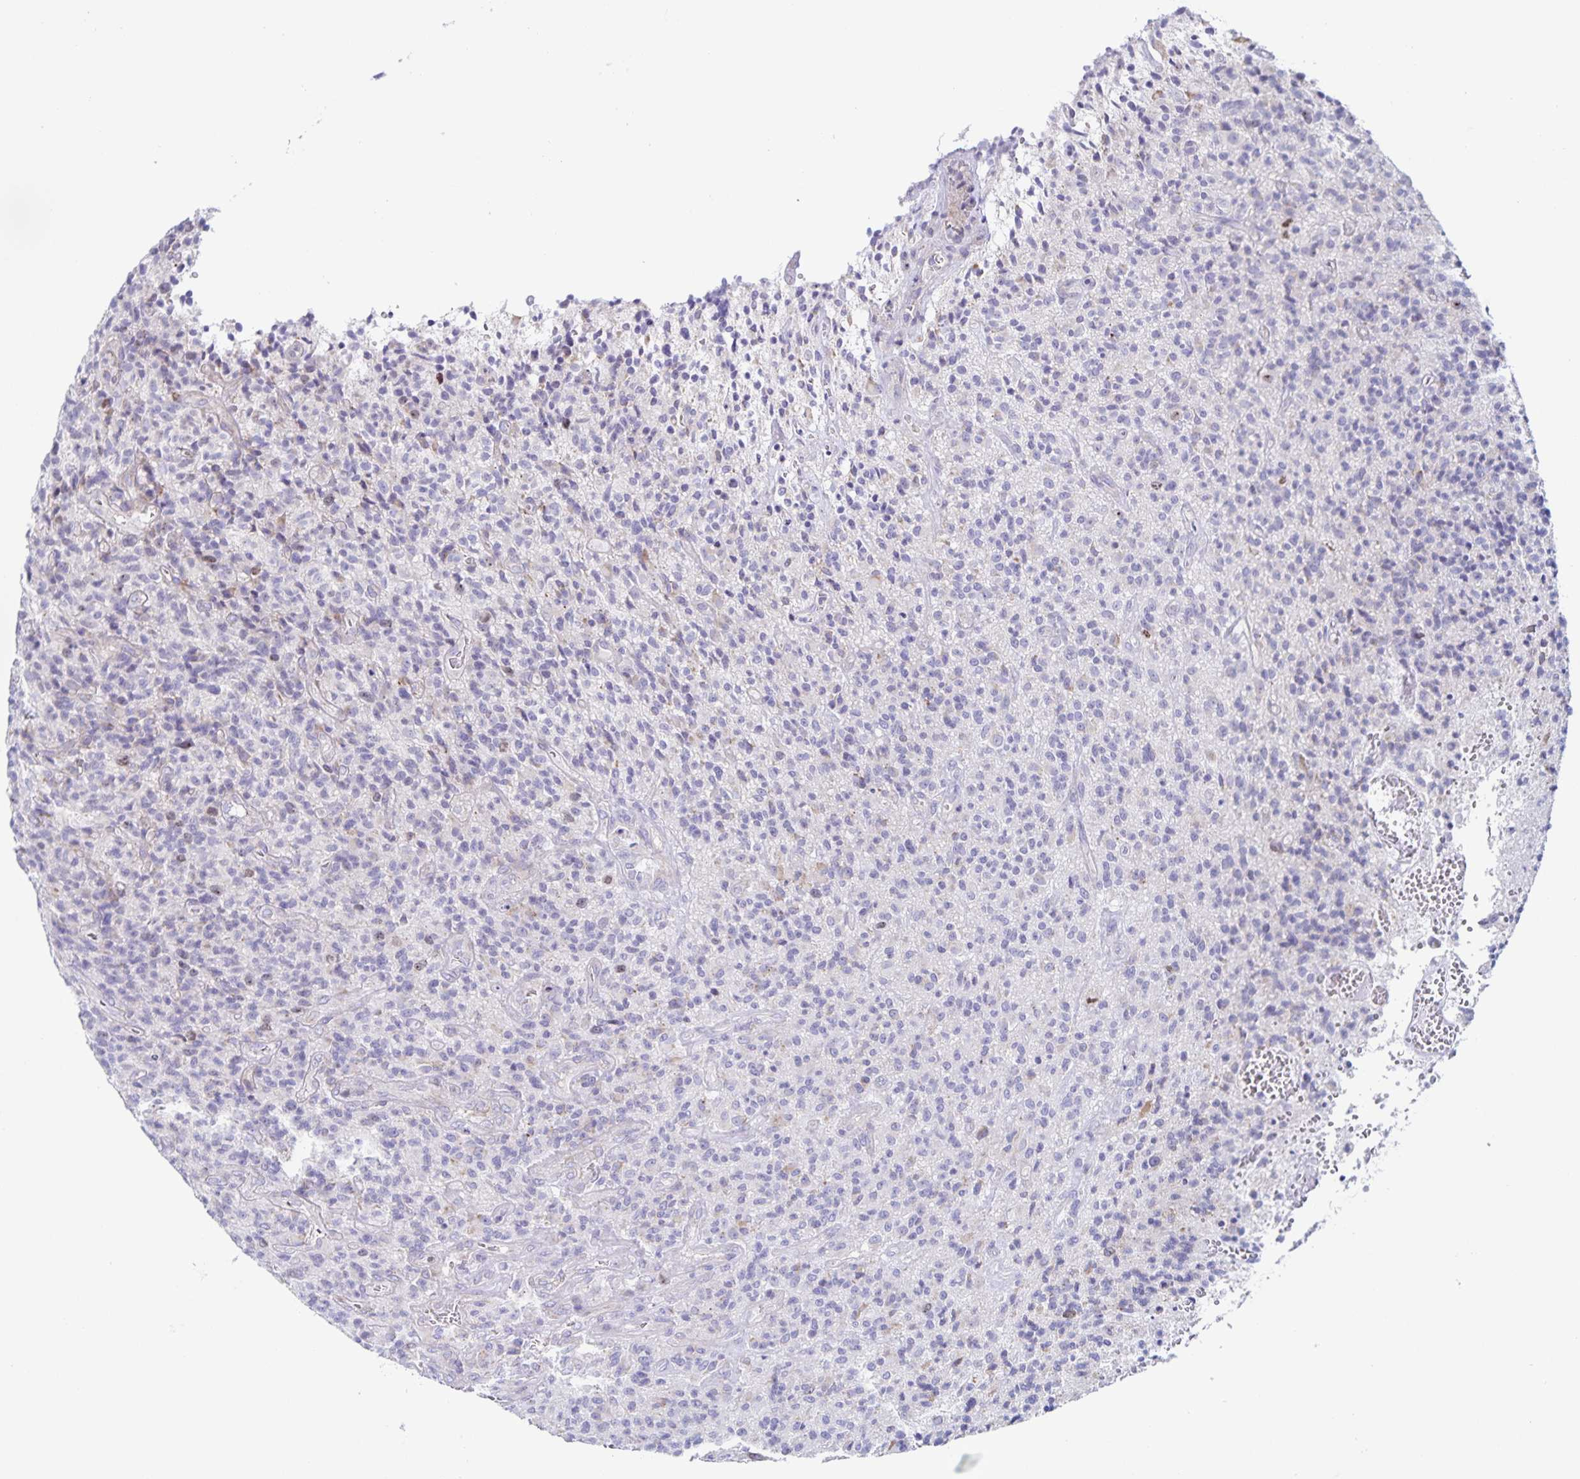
{"staining": {"intensity": "weak", "quantity": "<25%", "location": "nuclear"}, "tissue": "glioma", "cell_type": "Tumor cells", "image_type": "cancer", "snomed": [{"axis": "morphology", "description": "Glioma, malignant, High grade"}, {"axis": "topography", "description": "Brain"}], "caption": "Glioma stained for a protein using immunohistochemistry demonstrates no positivity tumor cells.", "gene": "CENPH", "patient": {"sex": "male", "age": 76}}